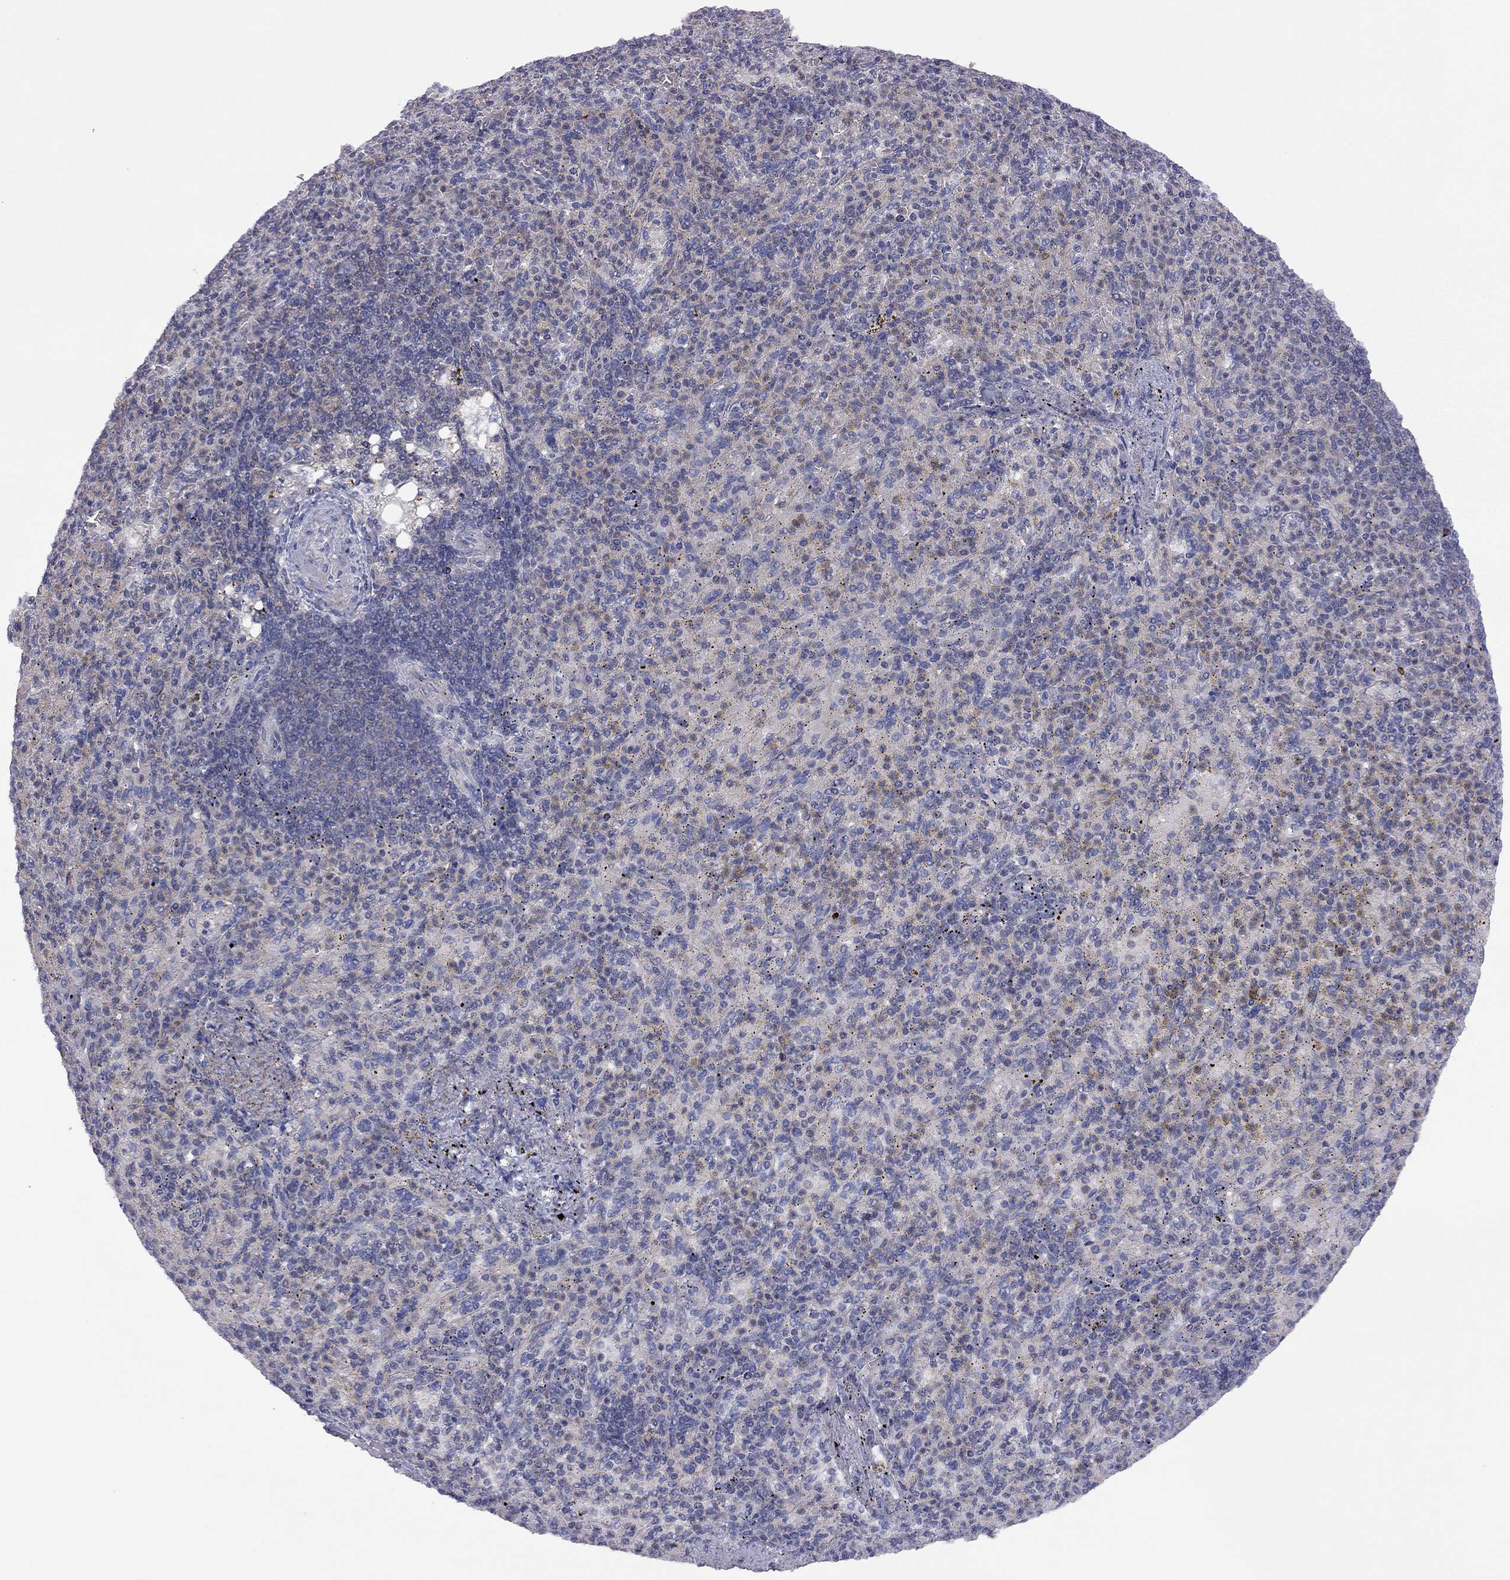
{"staining": {"intensity": "negative", "quantity": "none", "location": "none"}, "tissue": "spleen", "cell_type": "Cells in red pulp", "image_type": "normal", "snomed": [{"axis": "morphology", "description": "Normal tissue, NOS"}, {"axis": "topography", "description": "Spleen"}], "caption": "Immunohistochemistry (IHC) of benign human spleen shows no staining in cells in red pulp.", "gene": "ADCYAP1", "patient": {"sex": "female", "age": 74}}